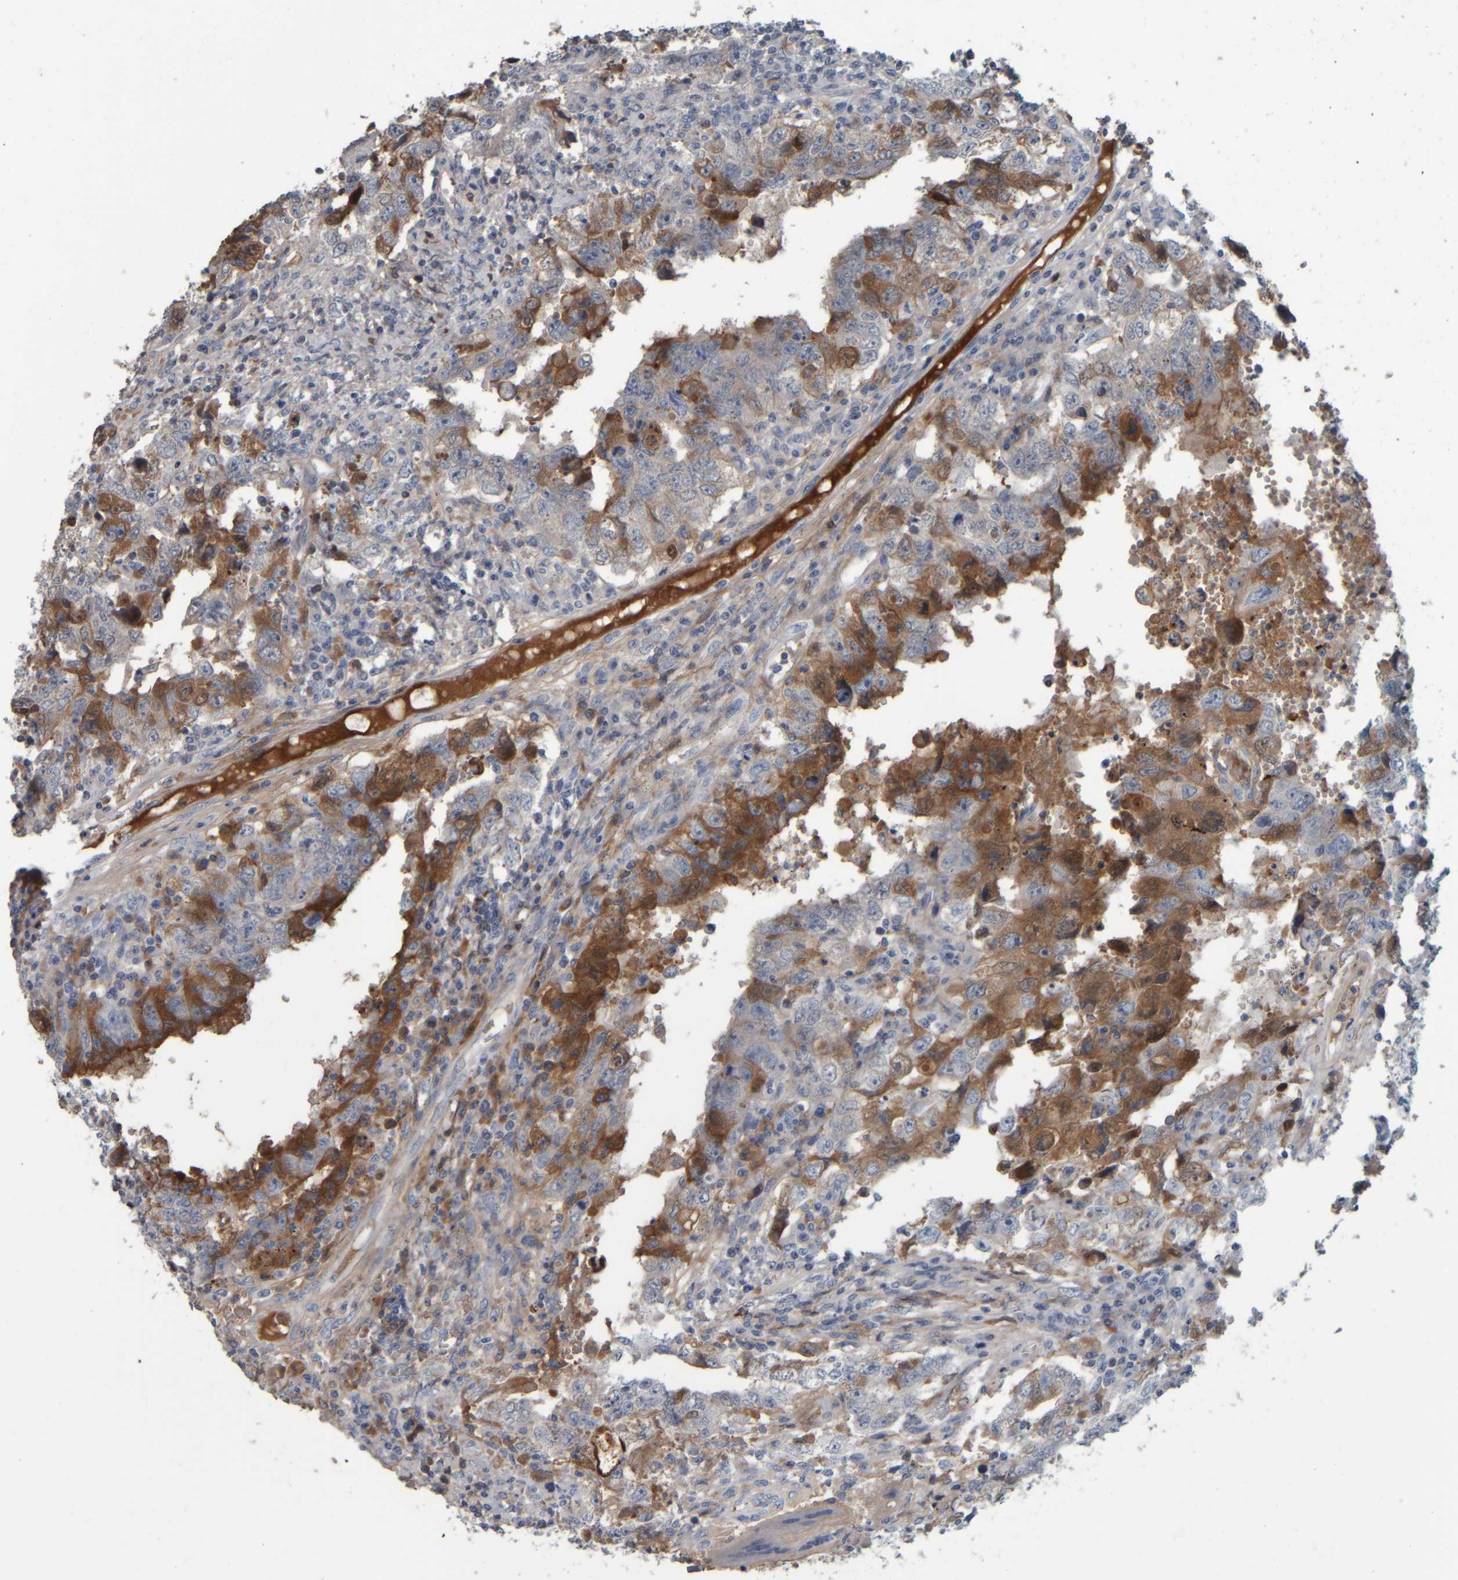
{"staining": {"intensity": "moderate", "quantity": "25%-75%", "location": "cytoplasmic/membranous"}, "tissue": "testis cancer", "cell_type": "Tumor cells", "image_type": "cancer", "snomed": [{"axis": "morphology", "description": "Carcinoma, Embryonal, NOS"}, {"axis": "topography", "description": "Testis"}], "caption": "Tumor cells display medium levels of moderate cytoplasmic/membranous positivity in approximately 25%-75% of cells in human testis cancer.", "gene": "CAVIN4", "patient": {"sex": "male", "age": 26}}